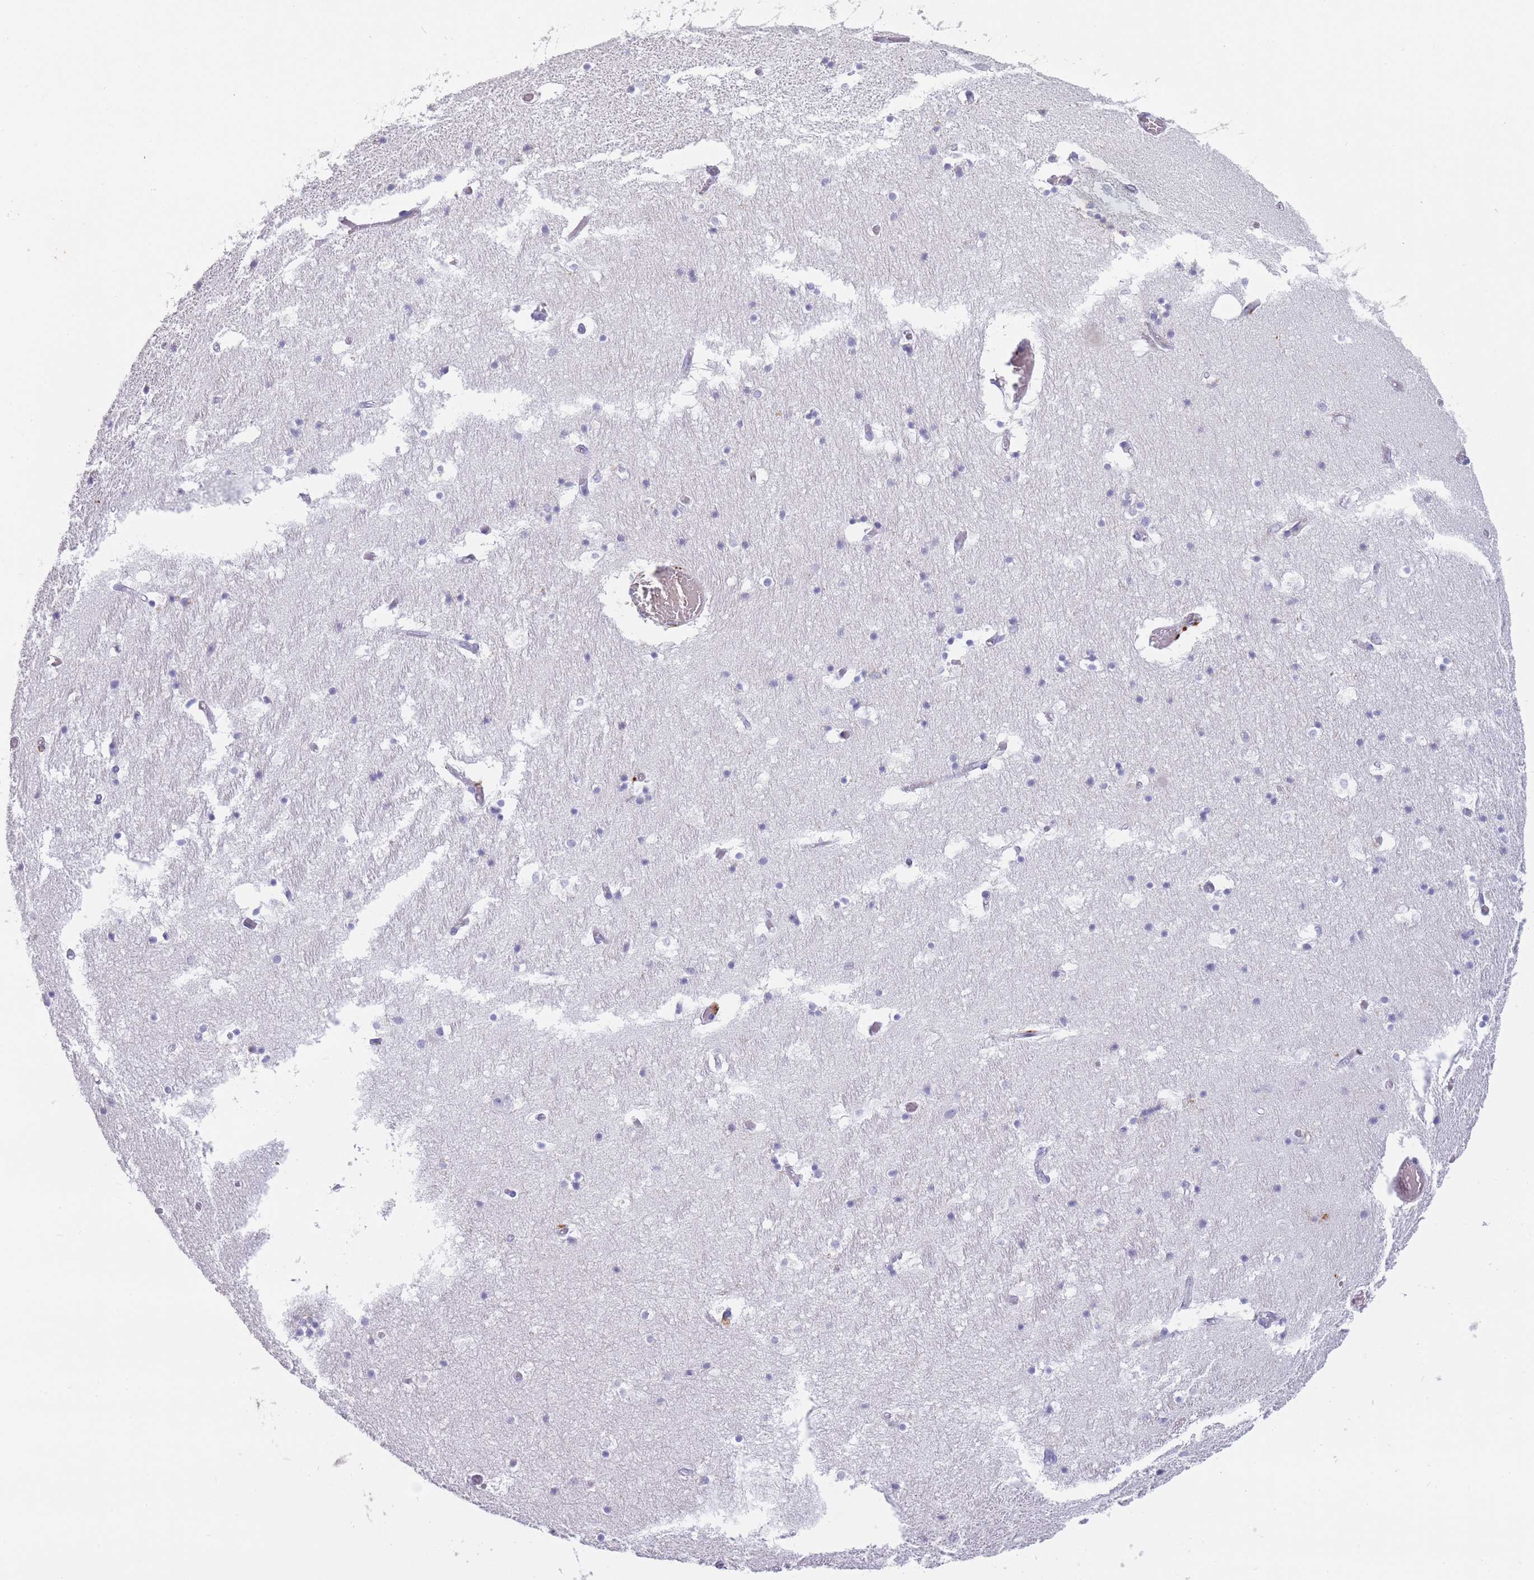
{"staining": {"intensity": "weak", "quantity": "<25%", "location": "cytoplasmic/membranous"}, "tissue": "hippocampus", "cell_type": "Glial cells", "image_type": "normal", "snomed": [{"axis": "morphology", "description": "Normal tissue, NOS"}, {"axis": "topography", "description": "Hippocampus"}], "caption": "This is an immunohistochemistry (IHC) micrograph of benign human hippocampus. There is no expression in glial cells.", "gene": "GAA", "patient": {"sex": "female", "age": 52}}